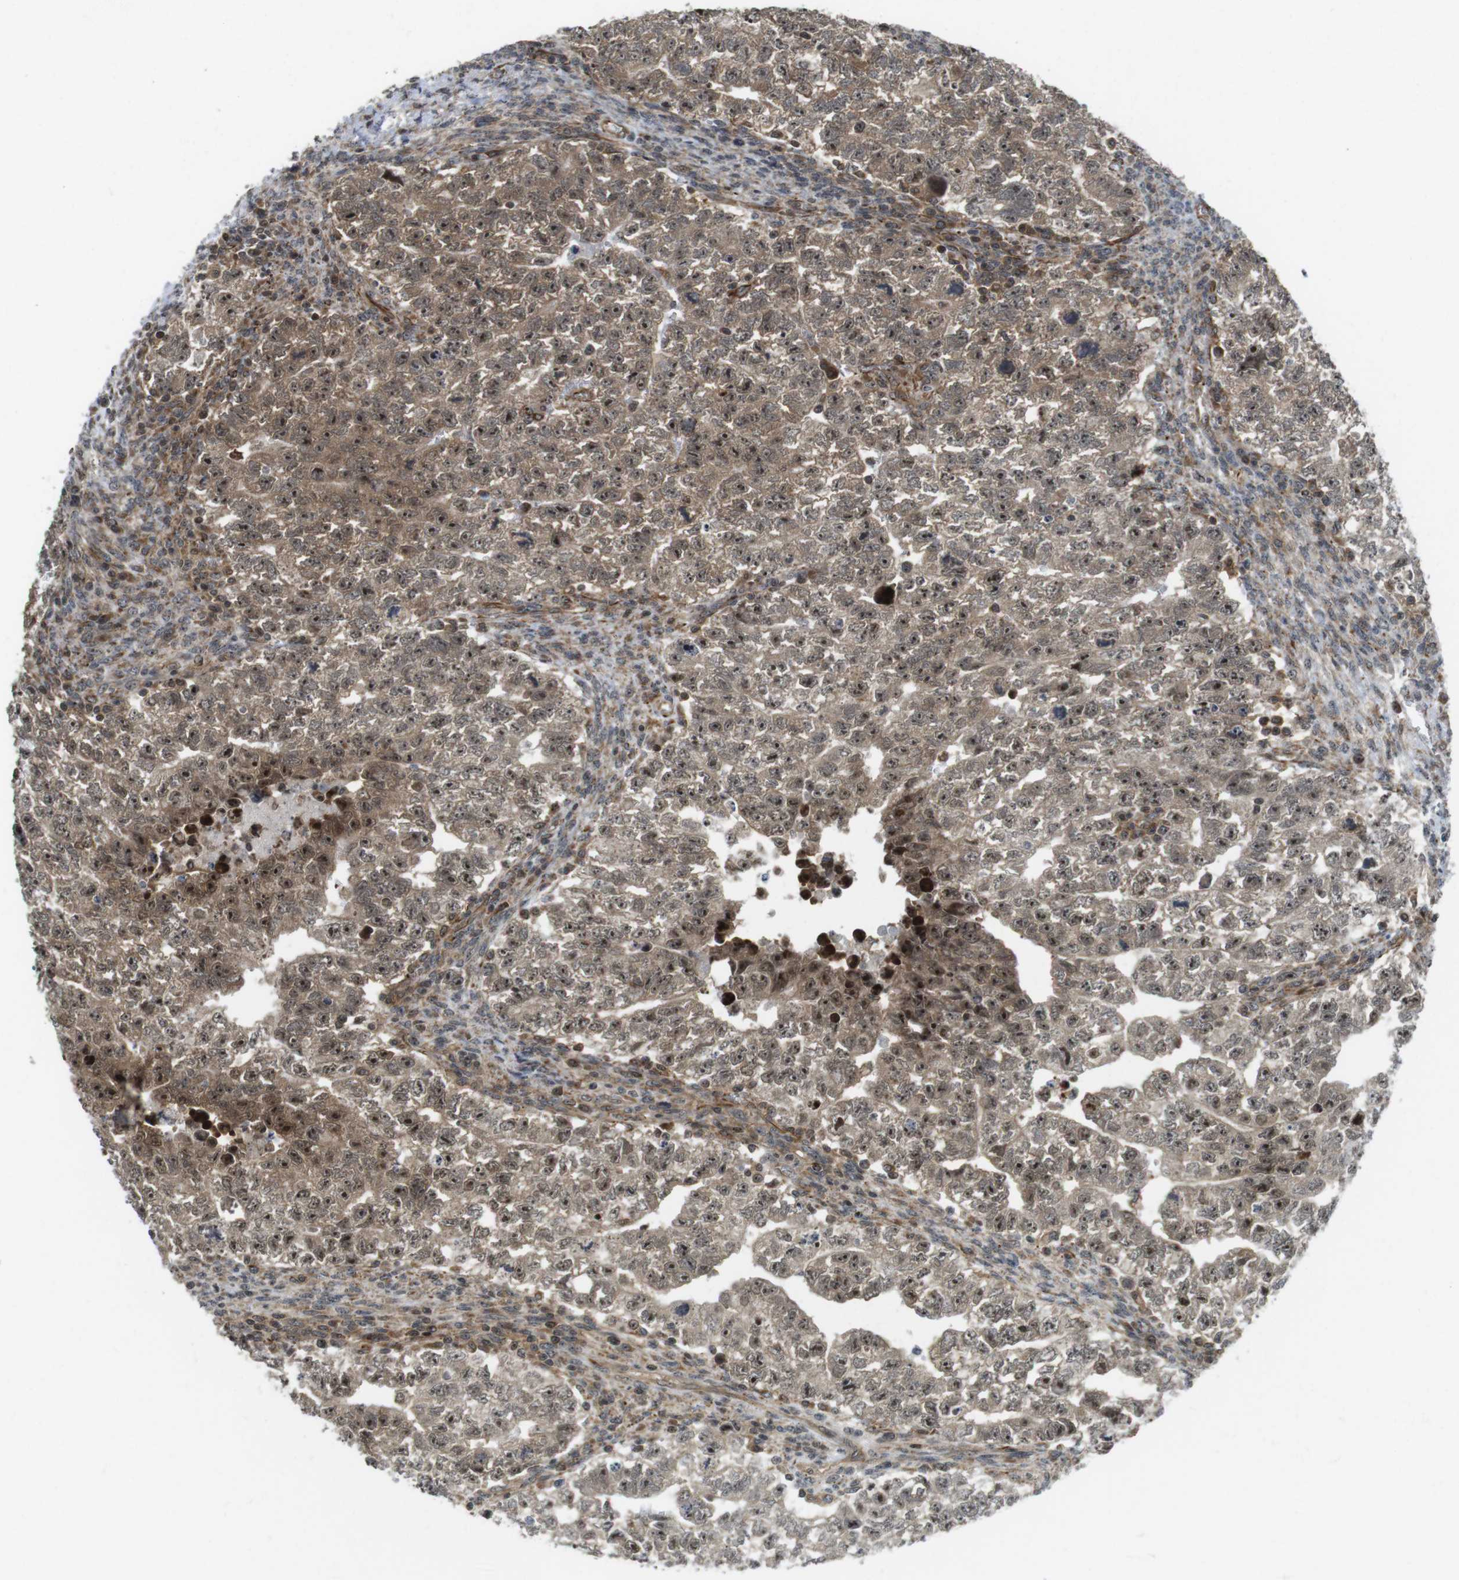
{"staining": {"intensity": "moderate", "quantity": ">75%", "location": "cytoplasmic/membranous,nuclear"}, "tissue": "testis cancer", "cell_type": "Tumor cells", "image_type": "cancer", "snomed": [{"axis": "morphology", "description": "Seminoma, NOS"}, {"axis": "morphology", "description": "Carcinoma, Embryonal, NOS"}, {"axis": "topography", "description": "Testis"}], "caption": "A photomicrograph of human seminoma (testis) stained for a protein shows moderate cytoplasmic/membranous and nuclear brown staining in tumor cells.", "gene": "CC2D1A", "patient": {"sex": "male", "age": 38}}